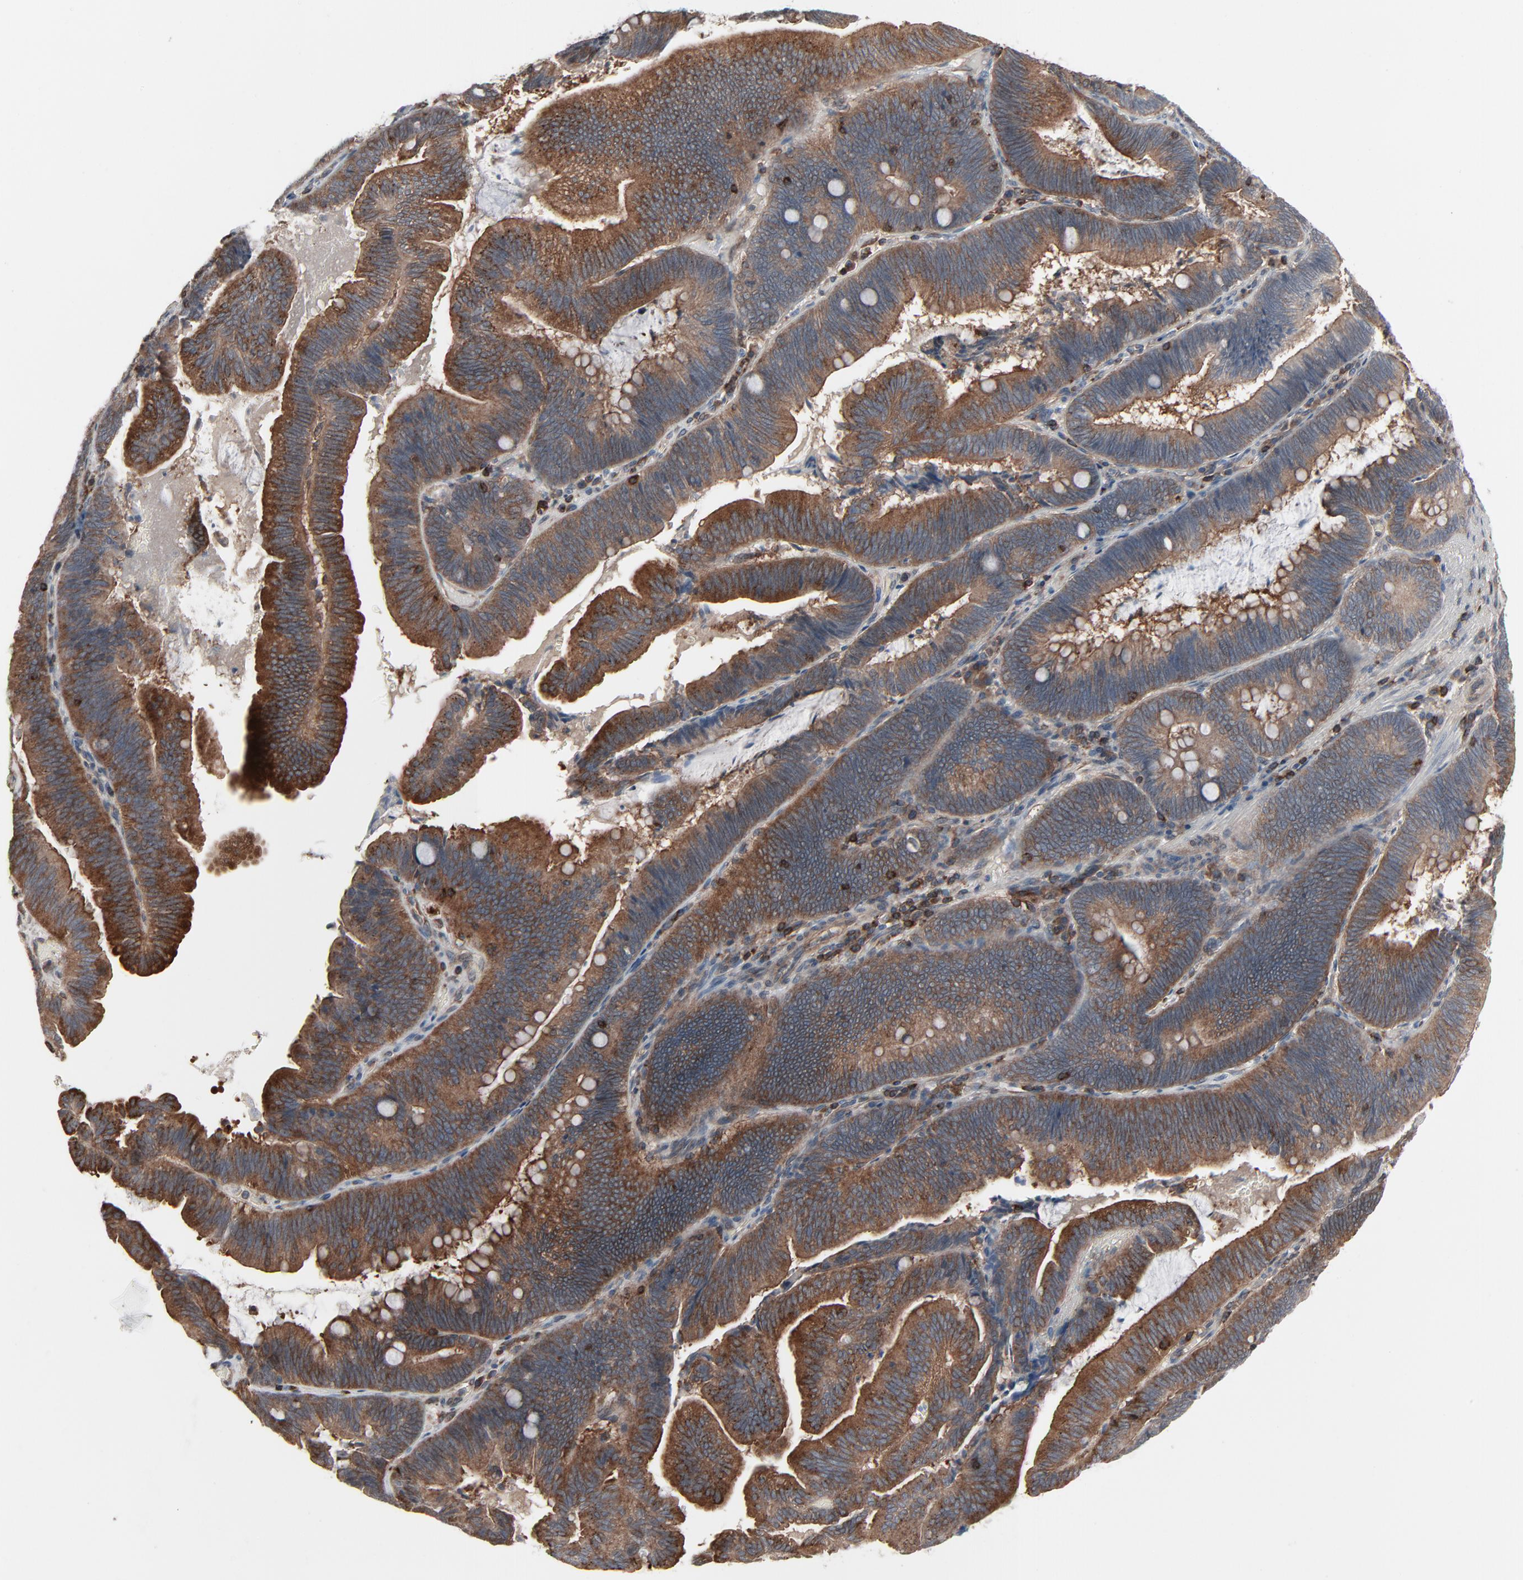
{"staining": {"intensity": "strong", "quantity": ">75%", "location": "cytoplasmic/membranous"}, "tissue": "pancreatic cancer", "cell_type": "Tumor cells", "image_type": "cancer", "snomed": [{"axis": "morphology", "description": "Adenocarcinoma, NOS"}, {"axis": "topography", "description": "Pancreas"}], "caption": "The immunohistochemical stain shows strong cytoplasmic/membranous staining in tumor cells of pancreatic adenocarcinoma tissue. The staining is performed using DAB brown chromogen to label protein expression. The nuclei are counter-stained blue using hematoxylin.", "gene": "OPTN", "patient": {"sex": "male", "age": 82}}